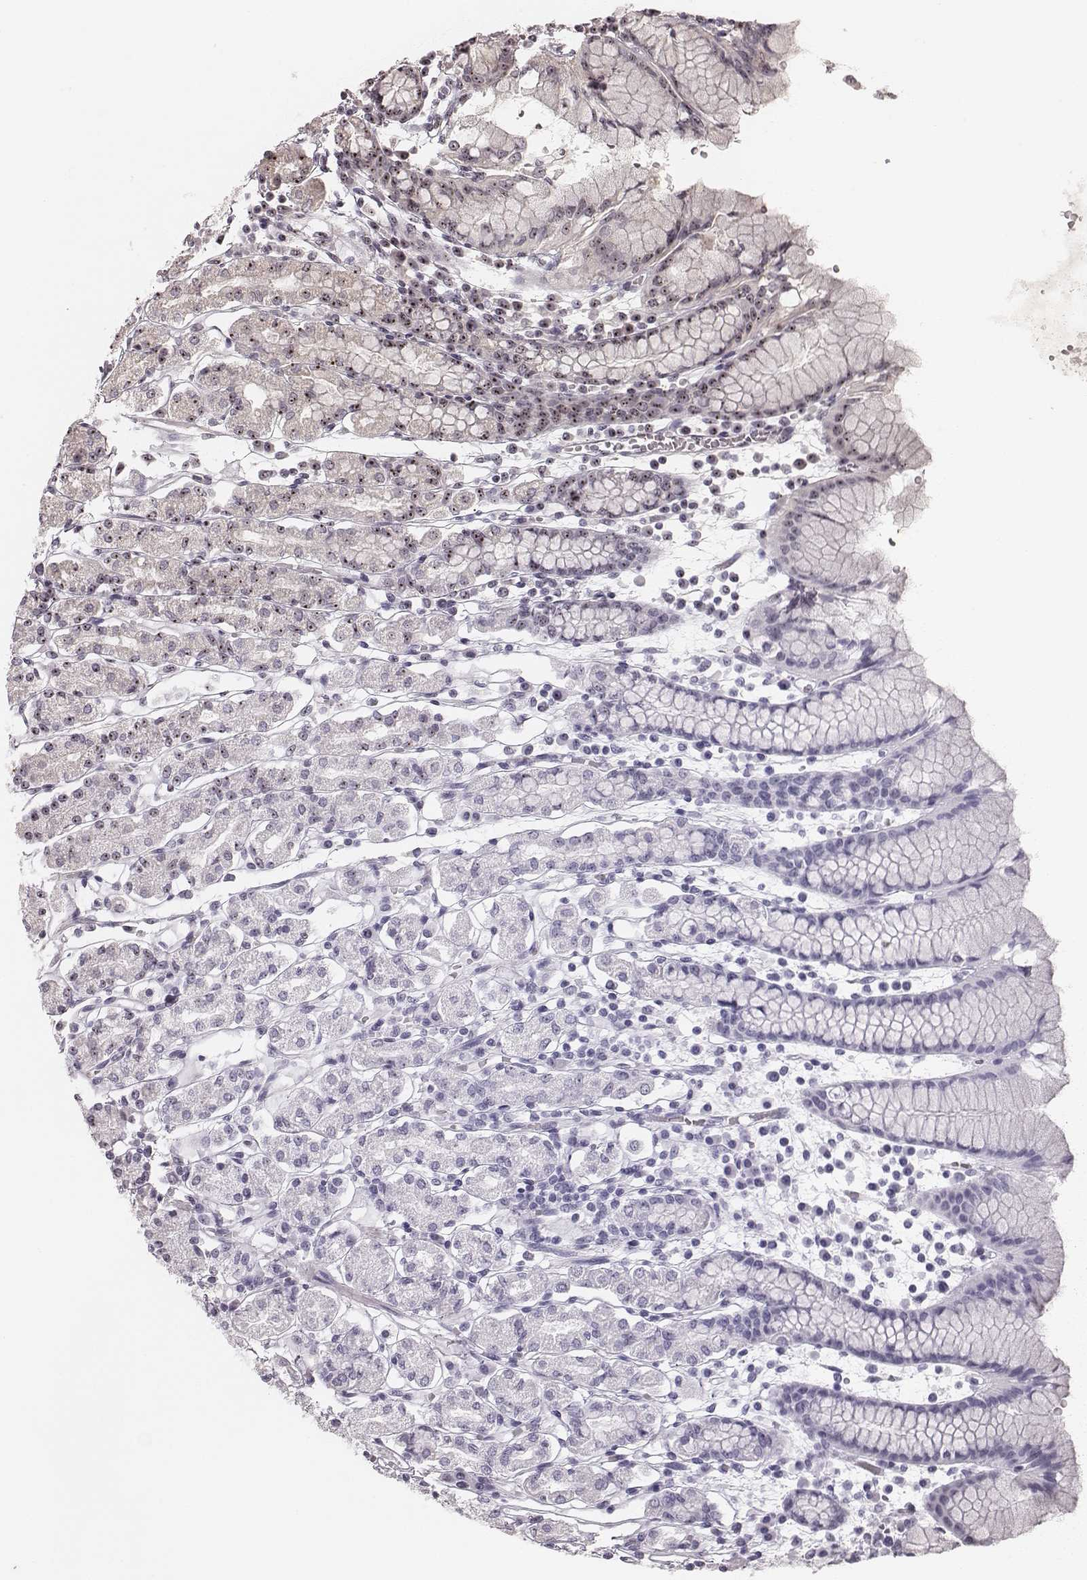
{"staining": {"intensity": "weak", "quantity": "25%-75%", "location": "nuclear"}, "tissue": "stomach", "cell_type": "Glandular cells", "image_type": "normal", "snomed": [{"axis": "morphology", "description": "Normal tissue, NOS"}, {"axis": "topography", "description": "Stomach, upper"}, {"axis": "topography", "description": "Stomach"}], "caption": "Immunohistochemical staining of unremarkable stomach displays 25%-75% levels of weak nuclear protein staining in about 25%-75% of glandular cells. (DAB (3,3'-diaminobenzidine) = brown stain, brightfield microscopy at high magnification).", "gene": "NOP56", "patient": {"sex": "male", "age": 62}}